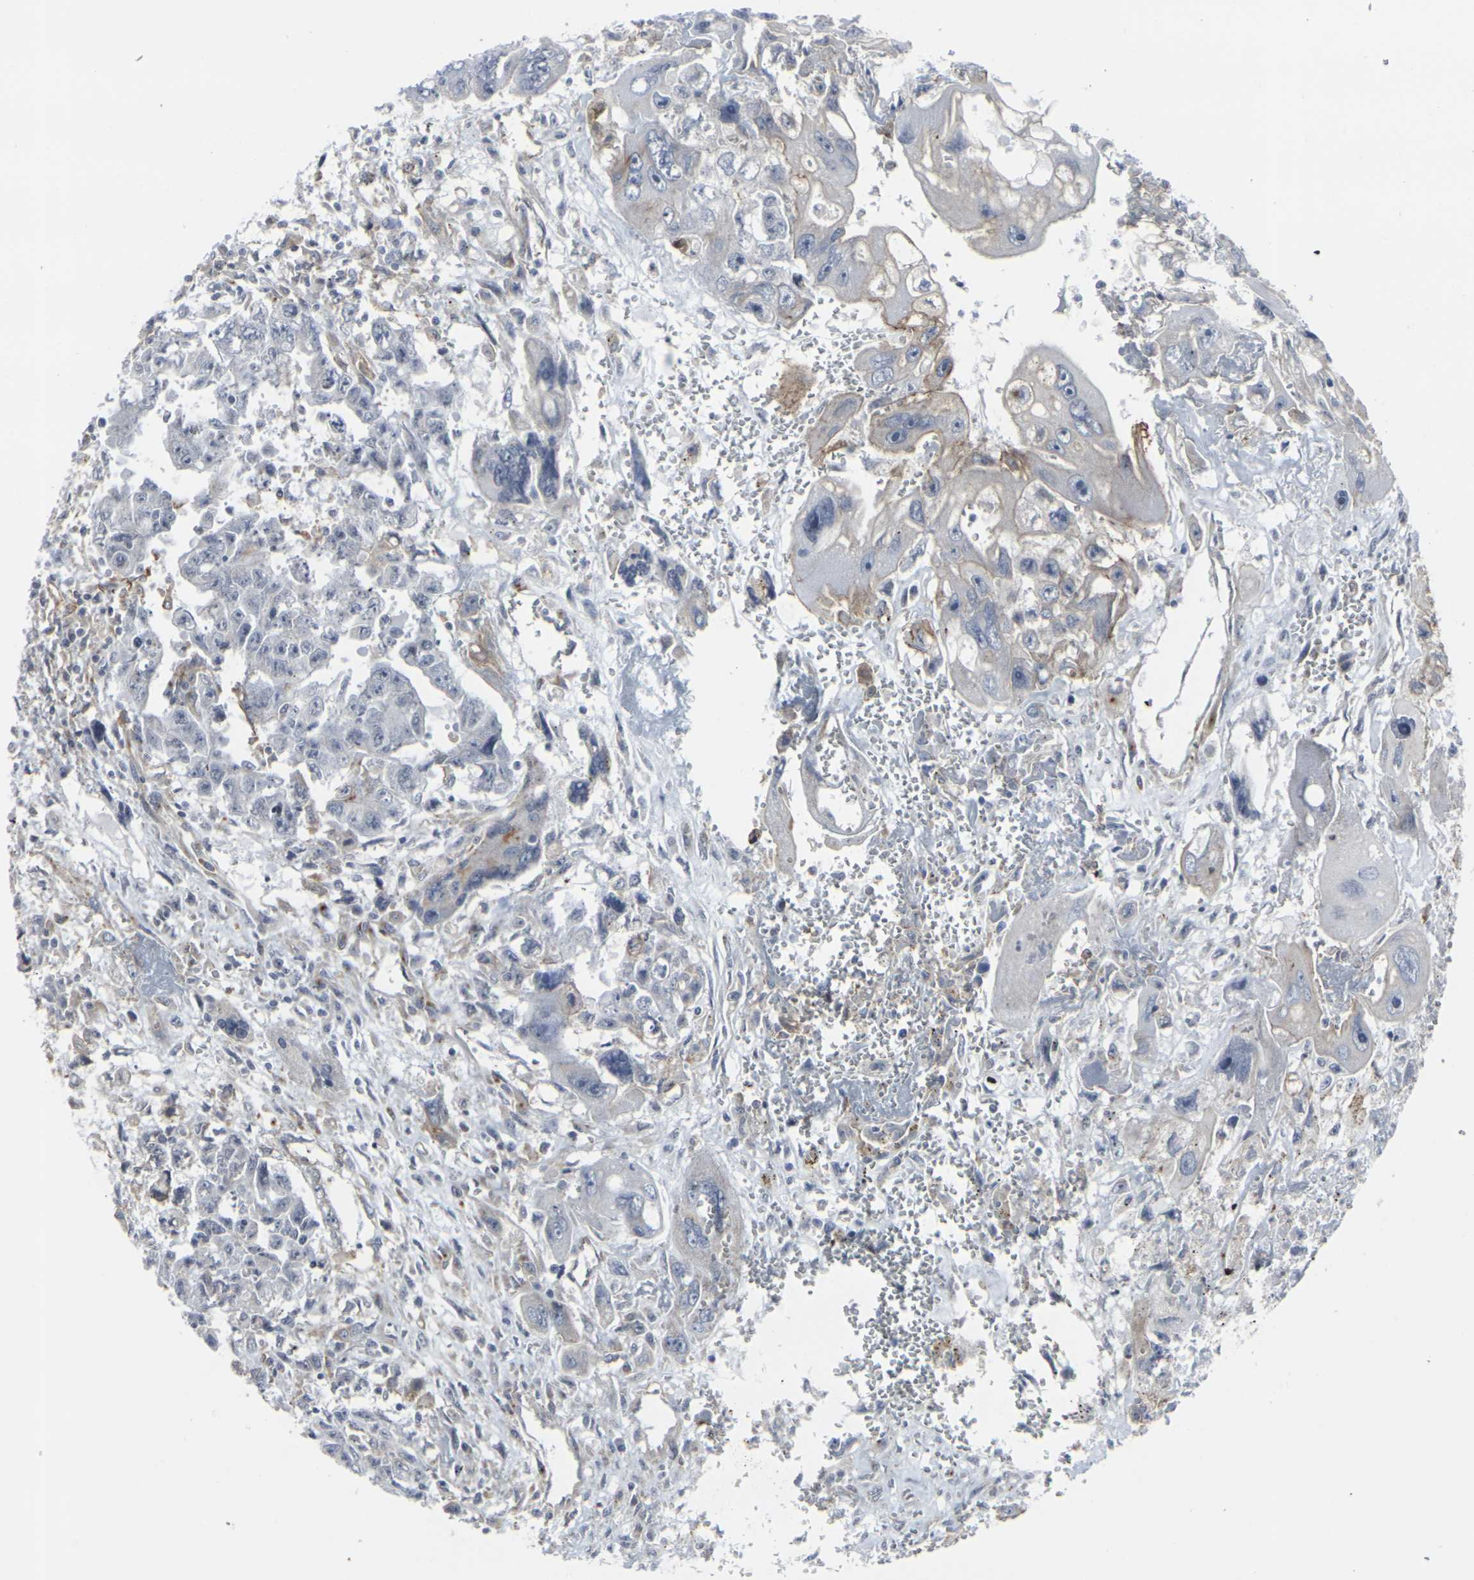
{"staining": {"intensity": "weak", "quantity": "<25%", "location": "cytoplasmic/membranous"}, "tissue": "testis cancer", "cell_type": "Tumor cells", "image_type": "cancer", "snomed": [{"axis": "morphology", "description": "Carcinoma, Embryonal, NOS"}, {"axis": "topography", "description": "Testis"}], "caption": "Immunohistochemistry (IHC) of human testis cancer (embryonal carcinoma) displays no expression in tumor cells.", "gene": "MYOF", "patient": {"sex": "male", "age": 28}}